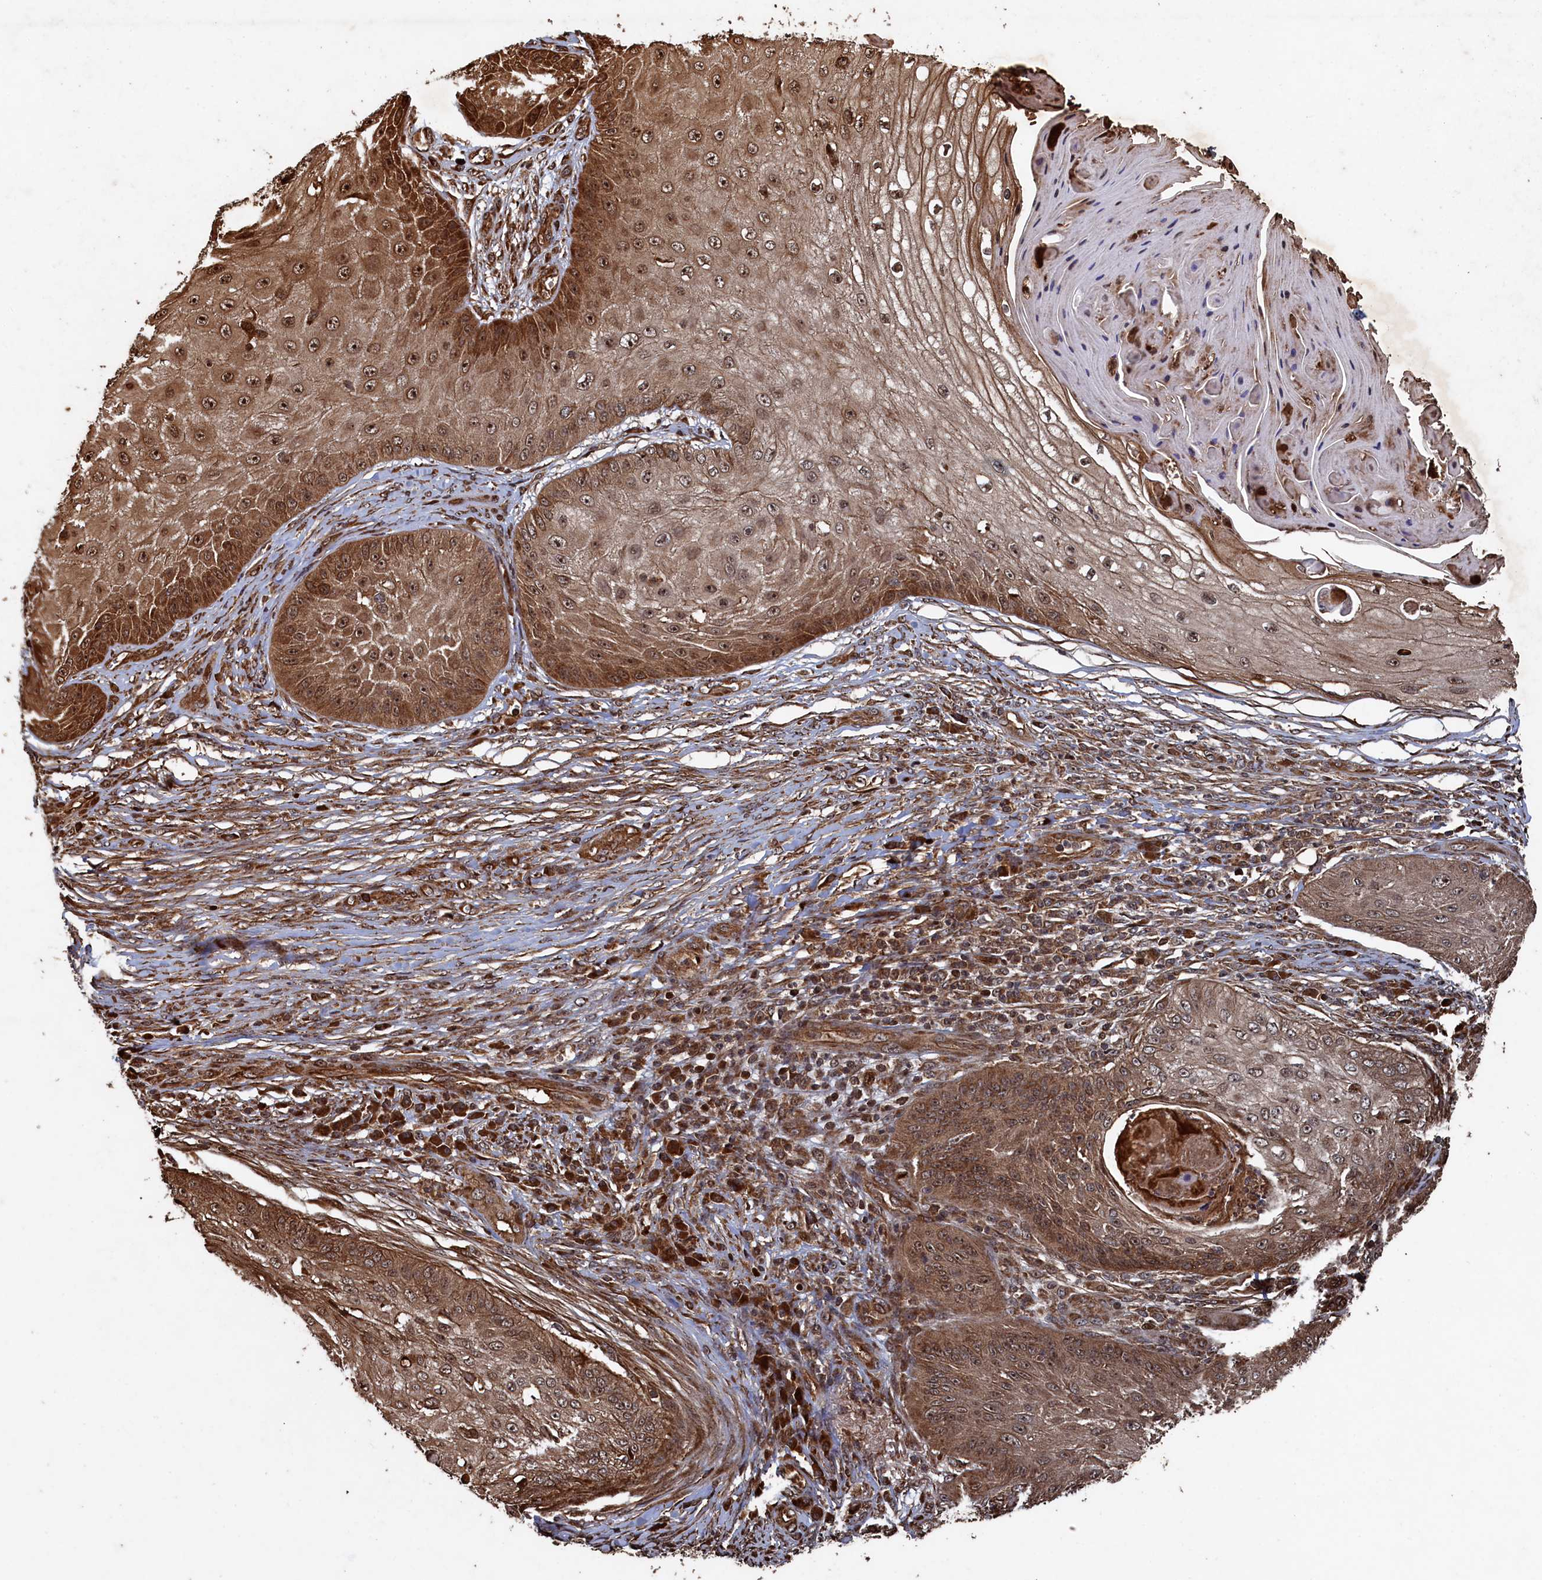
{"staining": {"intensity": "strong", "quantity": ">75%", "location": "cytoplasmic/membranous,nuclear"}, "tissue": "skin cancer", "cell_type": "Tumor cells", "image_type": "cancer", "snomed": [{"axis": "morphology", "description": "Squamous cell carcinoma, NOS"}, {"axis": "topography", "description": "Skin"}], "caption": "This is a histology image of IHC staining of squamous cell carcinoma (skin), which shows strong expression in the cytoplasmic/membranous and nuclear of tumor cells.", "gene": "PIGN", "patient": {"sex": "male", "age": 70}}